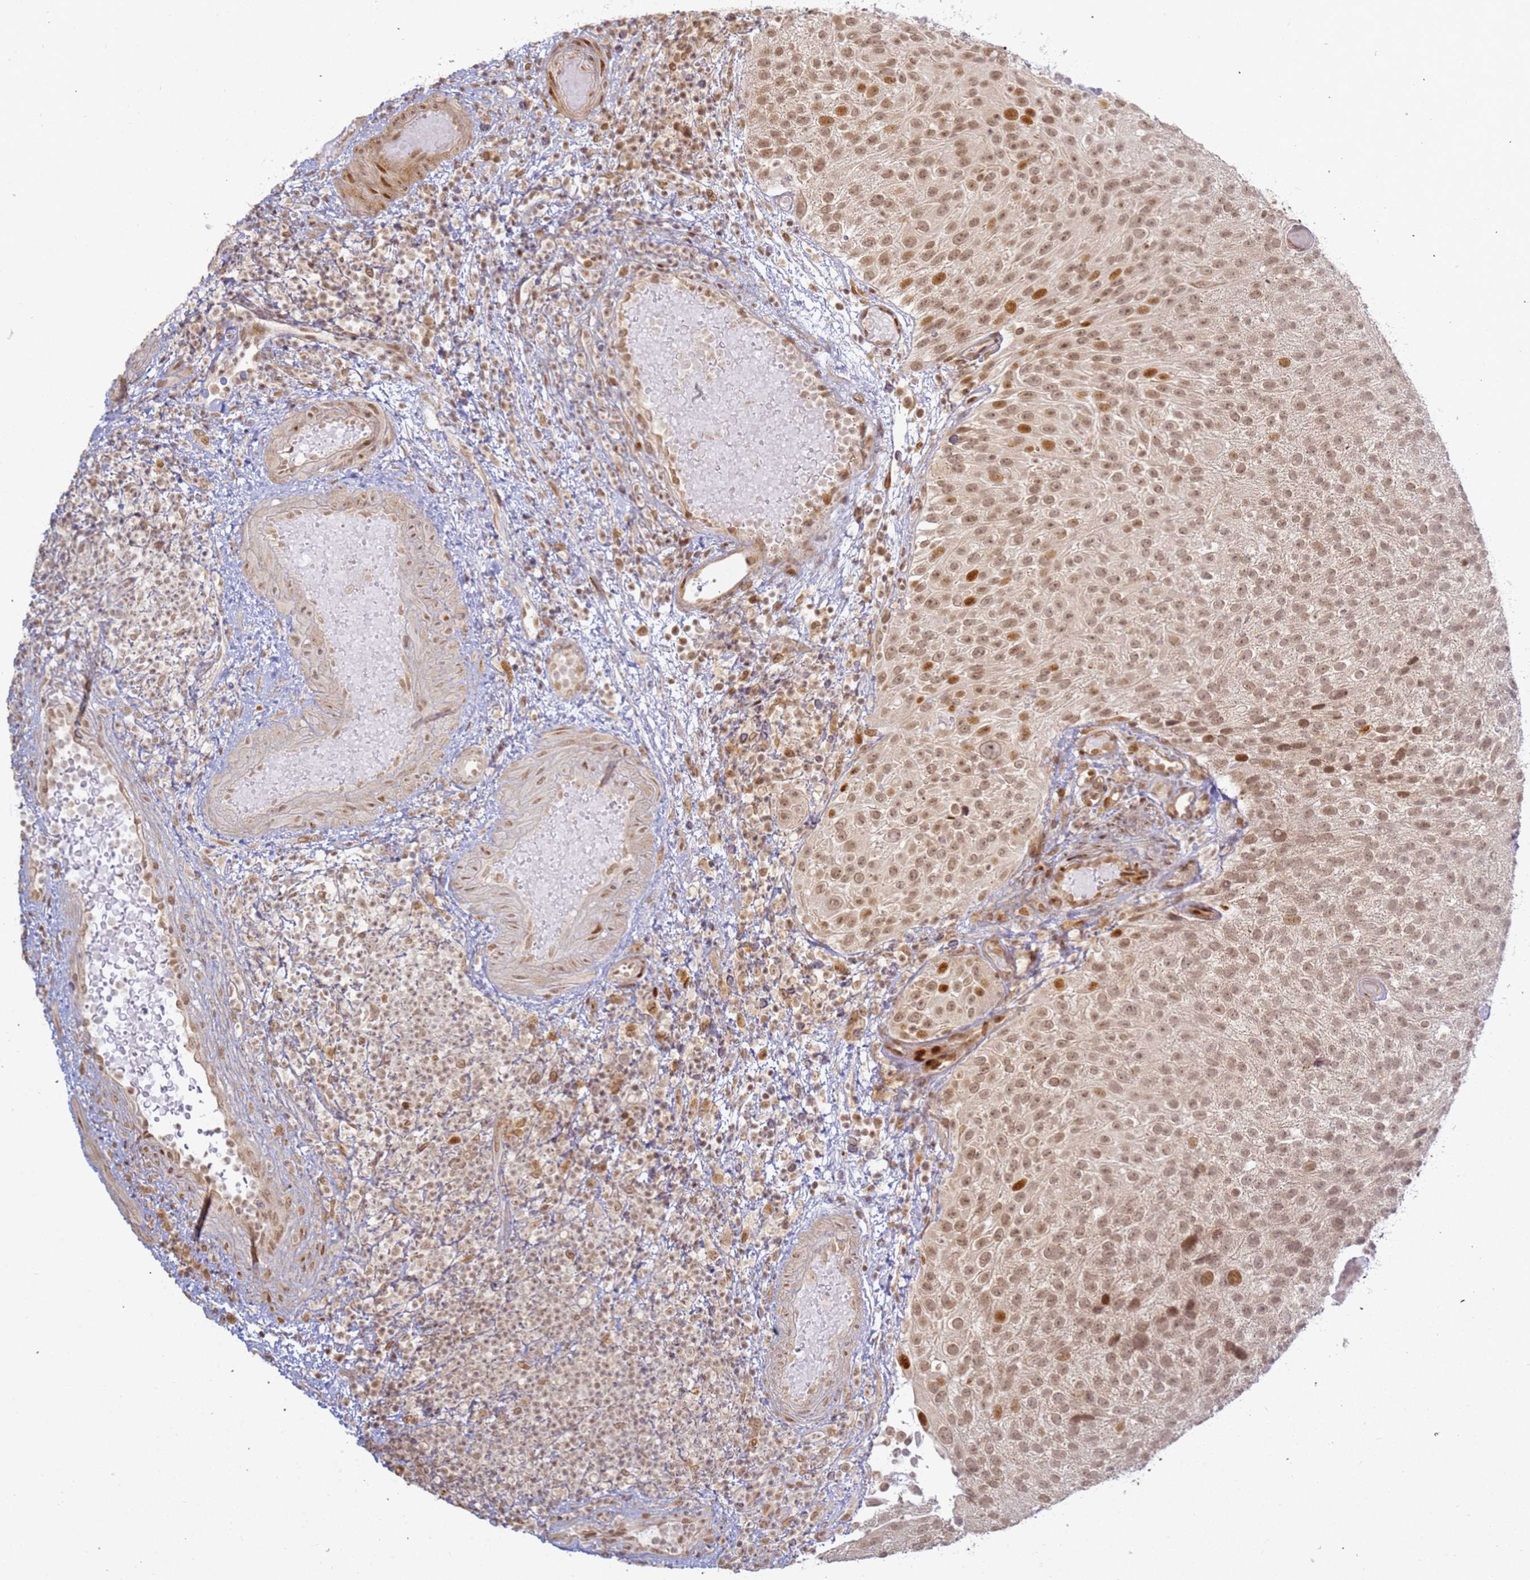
{"staining": {"intensity": "moderate", "quantity": ">75%", "location": "nuclear"}, "tissue": "urothelial cancer", "cell_type": "Tumor cells", "image_type": "cancer", "snomed": [{"axis": "morphology", "description": "Urothelial carcinoma, Low grade"}, {"axis": "topography", "description": "Urinary bladder"}], "caption": "Urothelial cancer was stained to show a protein in brown. There is medium levels of moderate nuclear expression in approximately >75% of tumor cells.", "gene": "ABCA2", "patient": {"sex": "male", "age": 78}}